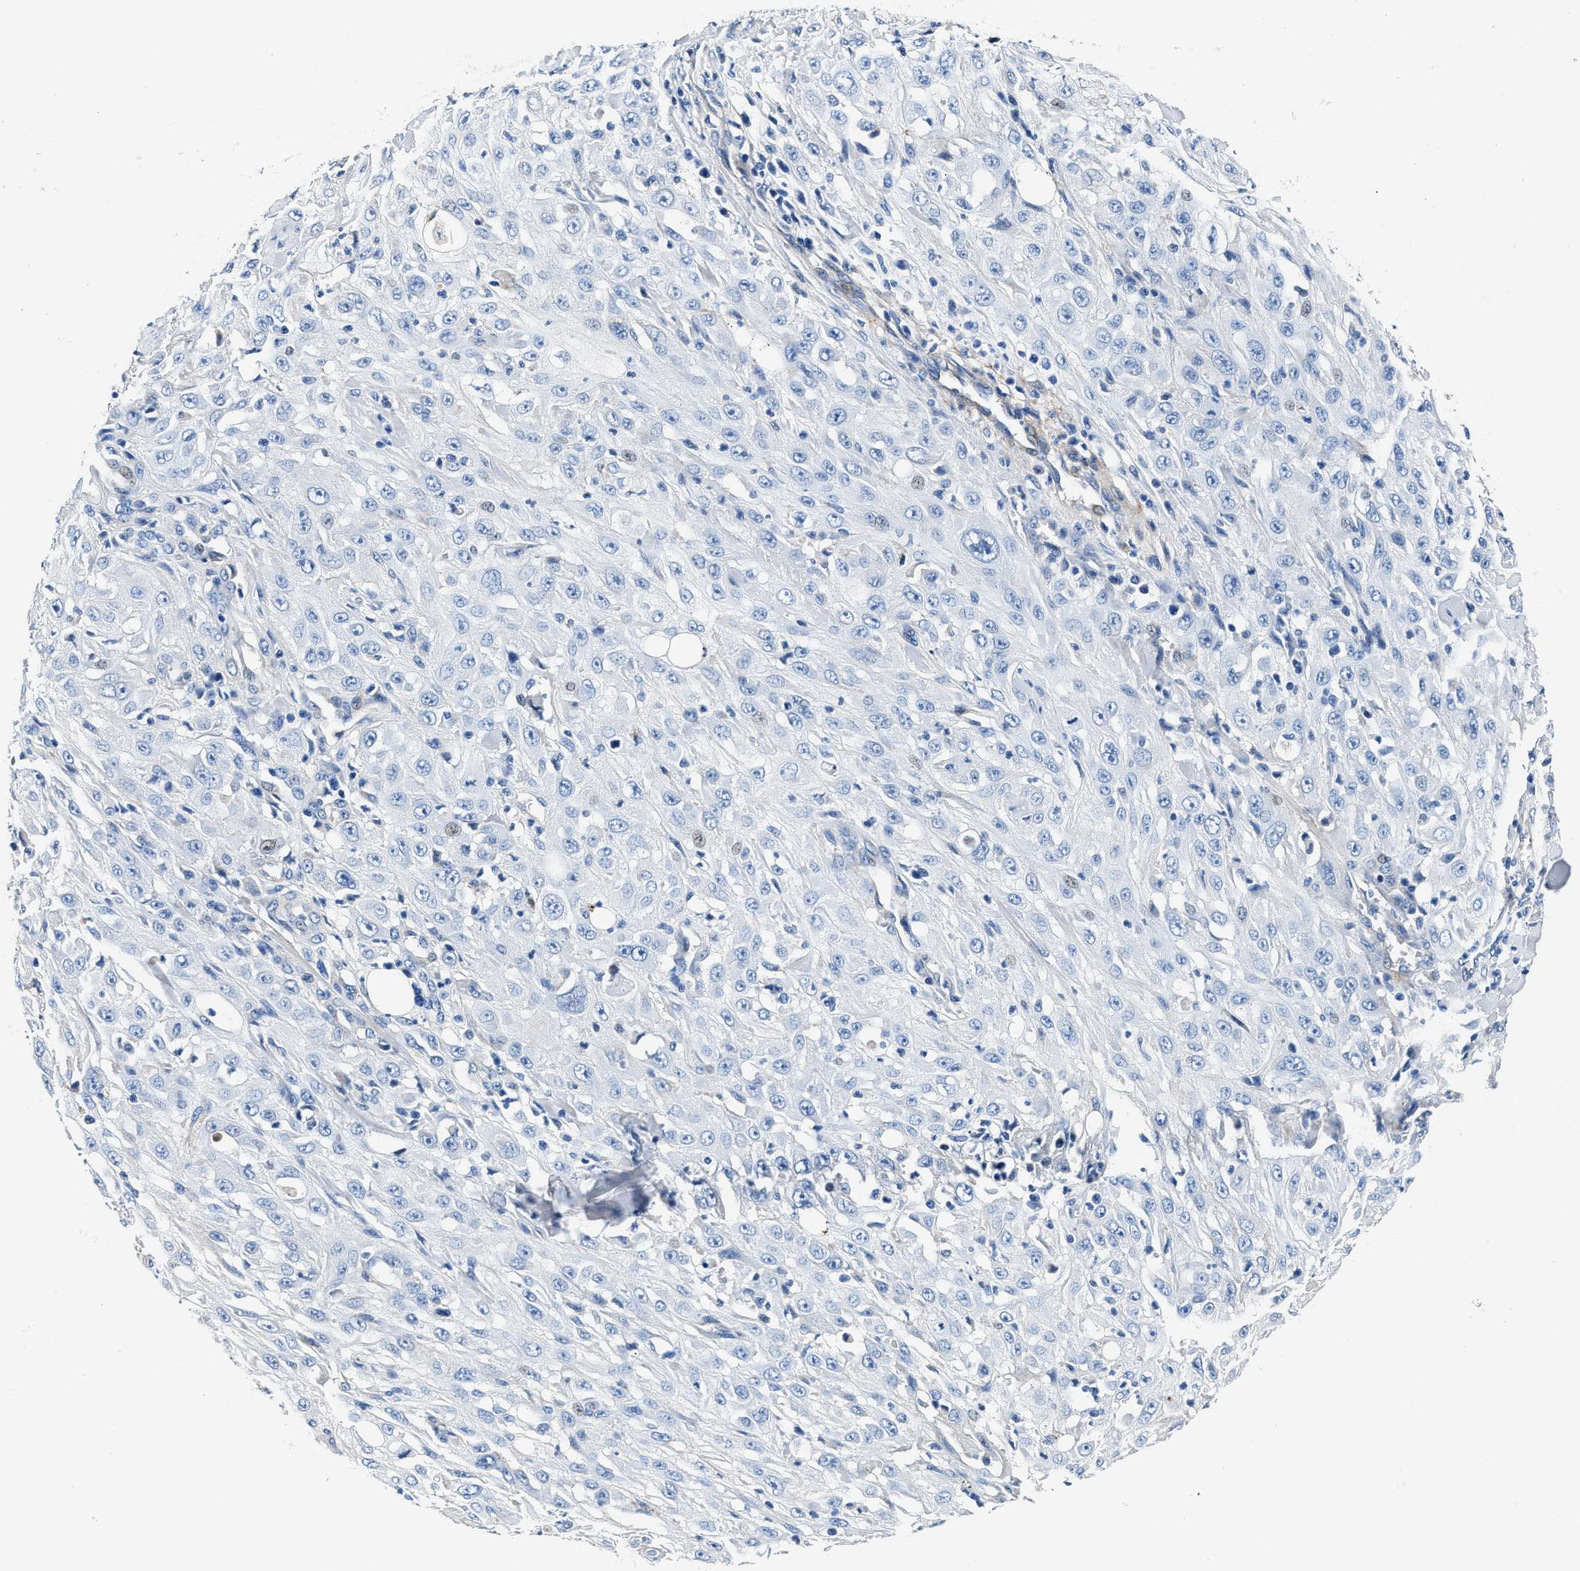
{"staining": {"intensity": "negative", "quantity": "none", "location": "none"}, "tissue": "skin cancer", "cell_type": "Tumor cells", "image_type": "cancer", "snomed": [{"axis": "morphology", "description": "Squamous cell carcinoma, NOS"}, {"axis": "morphology", "description": "Squamous cell carcinoma, metastatic, NOS"}, {"axis": "topography", "description": "Skin"}, {"axis": "topography", "description": "Lymph node"}], "caption": "Immunohistochemistry of metastatic squamous cell carcinoma (skin) demonstrates no staining in tumor cells. The staining was performed using DAB to visualize the protein expression in brown, while the nuclei were stained in blue with hematoxylin (Magnification: 20x).", "gene": "DAG1", "patient": {"sex": "male", "age": 75}}